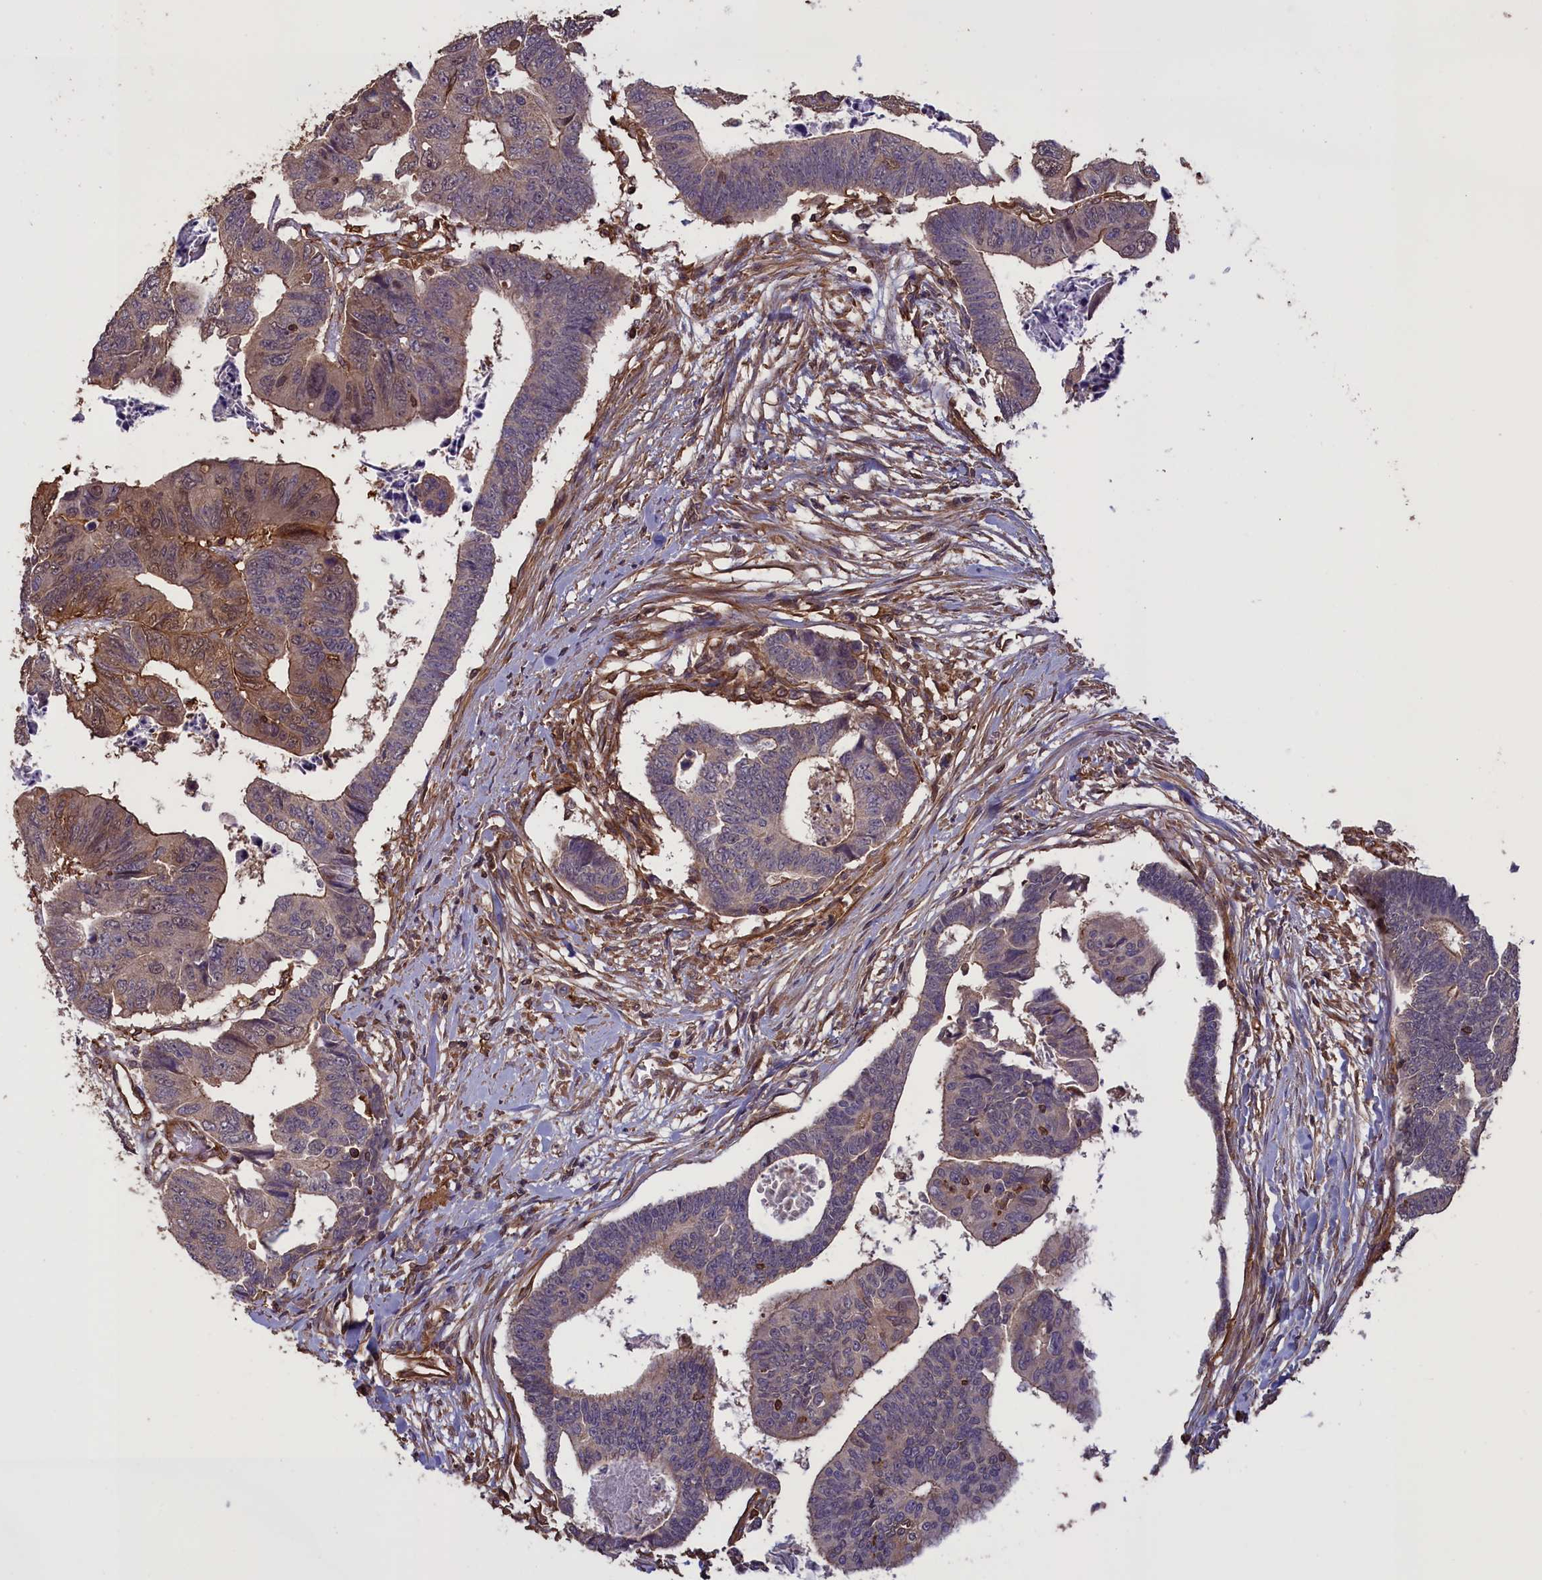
{"staining": {"intensity": "moderate", "quantity": "25%-75%", "location": "cytoplasmic/membranous,nuclear"}, "tissue": "colorectal cancer", "cell_type": "Tumor cells", "image_type": "cancer", "snomed": [{"axis": "morphology", "description": "Adenocarcinoma, NOS"}, {"axis": "topography", "description": "Rectum"}], "caption": "This histopathology image exhibits IHC staining of colorectal cancer (adenocarcinoma), with medium moderate cytoplasmic/membranous and nuclear expression in about 25%-75% of tumor cells.", "gene": "DAPK3", "patient": {"sex": "female", "age": 65}}